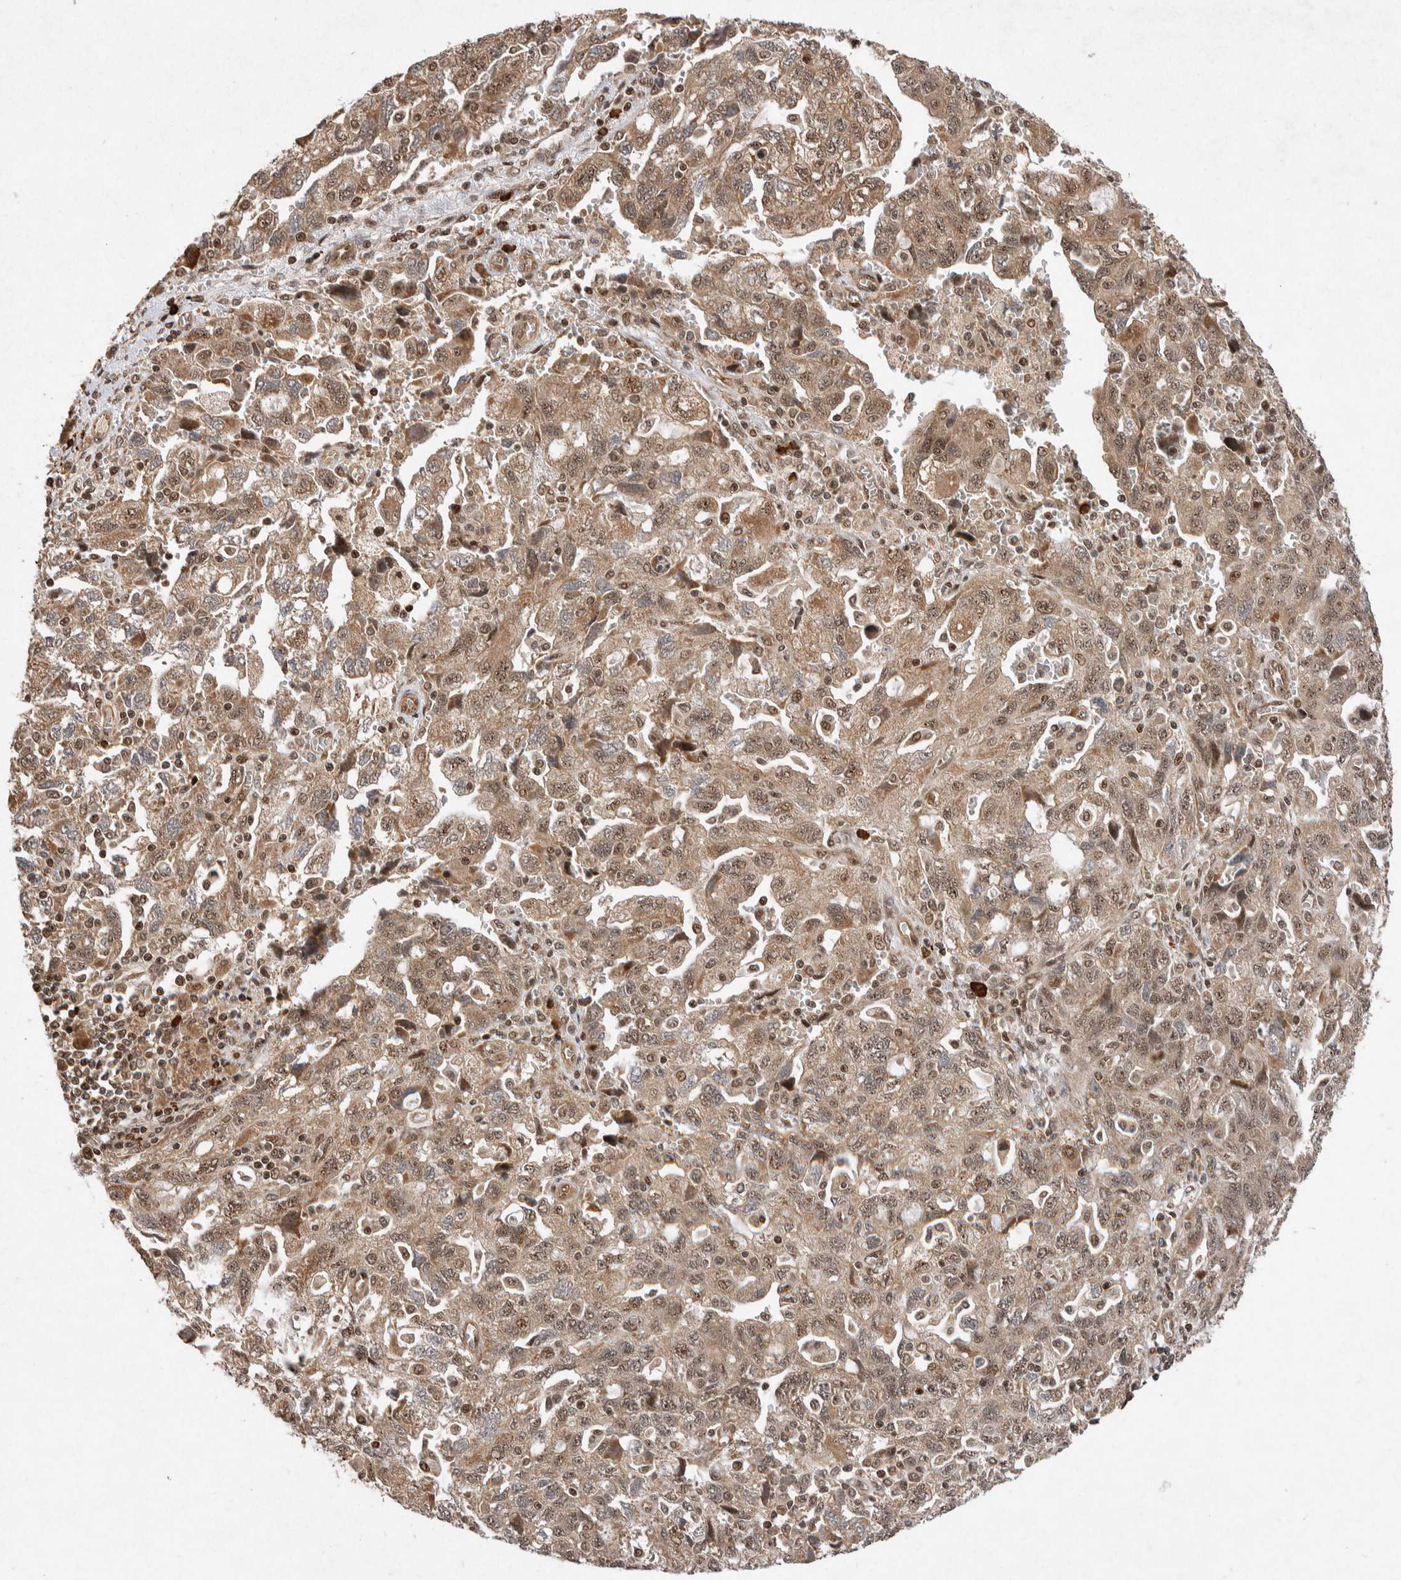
{"staining": {"intensity": "moderate", "quantity": ">75%", "location": "cytoplasmic/membranous,nuclear"}, "tissue": "ovarian cancer", "cell_type": "Tumor cells", "image_type": "cancer", "snomed": [{"axis": "morphology", "description": "Carcinoma, NOS"}, {"axis": "morphology", "description": "Cystadenocarcinoma, serous, NOS"}, {"axis": "topography", "description": "Ovary"}], "caption": "Ovarian serous cystadenocarcinoma stained for a protein (brown) demonstrates moderate cytoplasmic/membranous and nuclear positive staining in approximately >75% of tumor cells.", "gene": "TOR1B", "patient": {"sex": "female", "age": 69}}